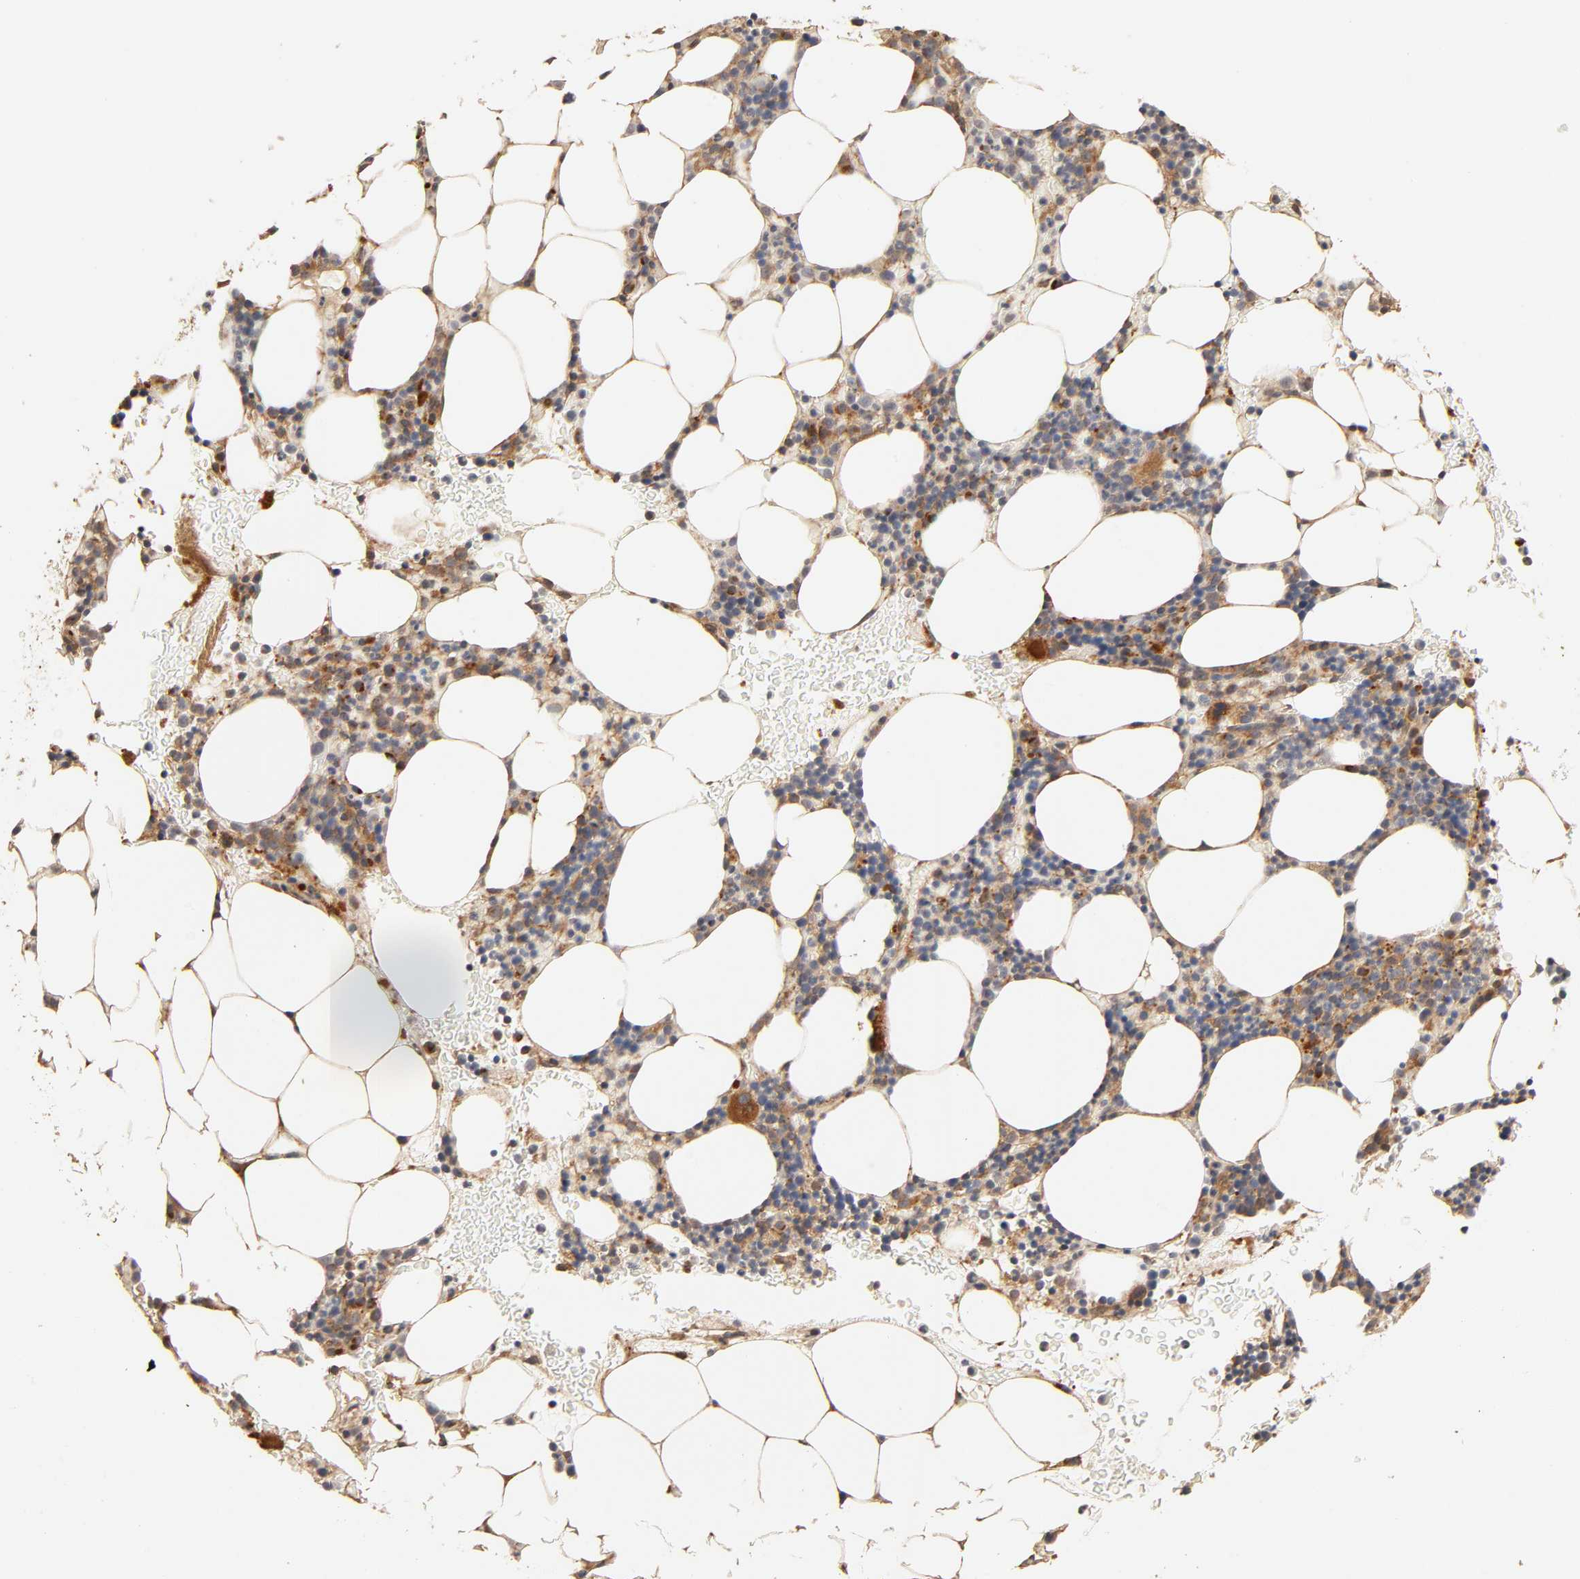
{"staining": {"intensity": "strong", "quantity": "25%-75%", "location": "cytoplasmic/membranous"}, "tissue": "bone marrow", "cell_type": "Hematopoietic cells", "image_type": "normal", "snomed": [{"axis": "morphology", "description": "Normal tissue, NOS"}, {"axis": "topography", "description": "Bone marrow"}], "caption": "Normal bone marrow displays strong cytoplasmic/membranous positivity in about 25%-75% of hematopoietic cells.", "gene": "EPS8", "patient": {"sex": "male", "age": 78}}